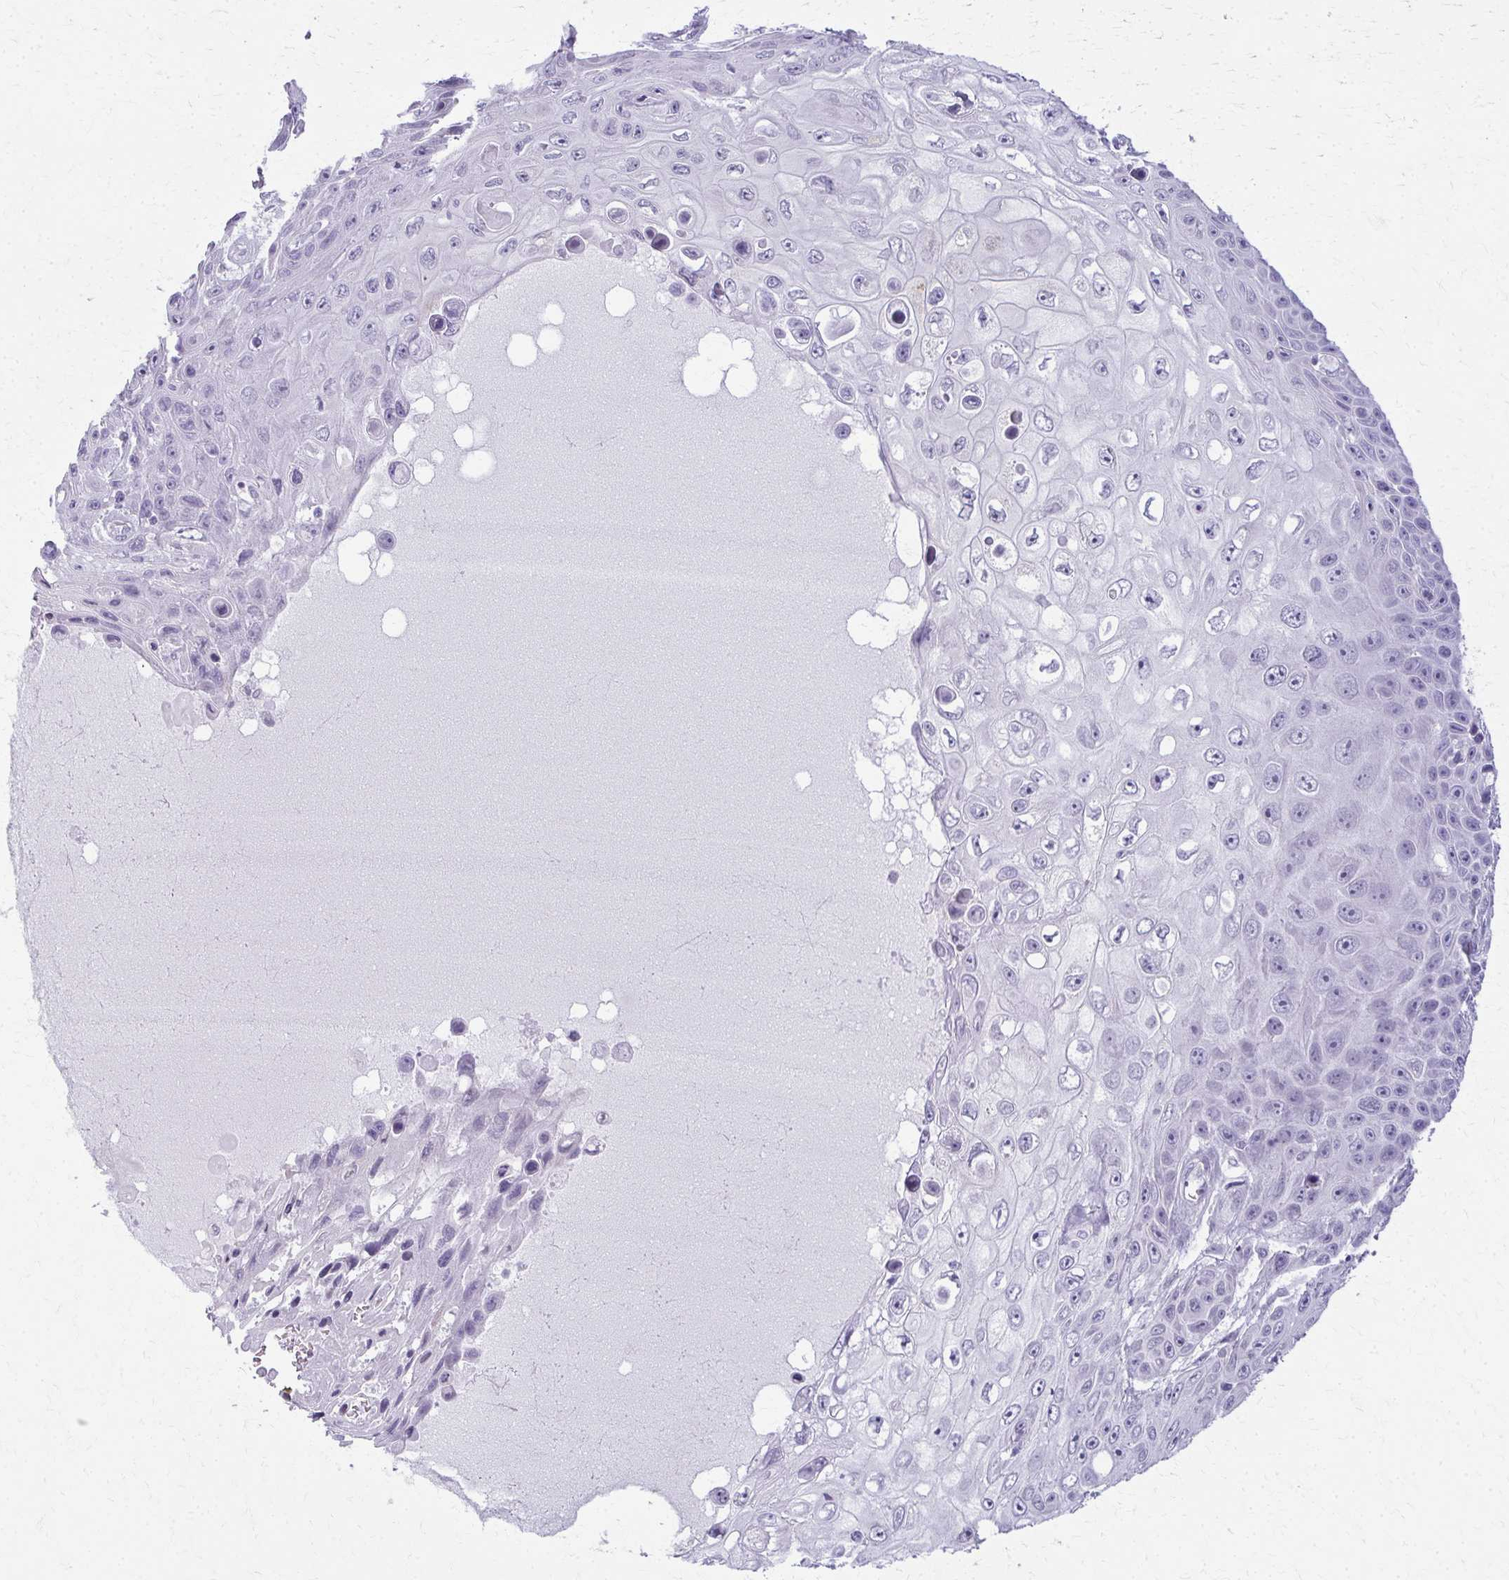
{"staining": {"intensity": "negative", "quantity": "none", "location": "none"}, "tissue": "skin cancer", "cell_type": "Tumor cells", "image_type": "cancer", "snomed": [{"axis": "morphology", "description": "Squamous cell carcinoma, NOS"}, {"axis": "topography", "description": "Skin"}], "caption": "A photomicrograph of skin squamous cell carcinoma stained for a protein exhibits no brown staining in tumor cells.", "gene": "CA3", "patient": {"sex": "male", "age": 82}}